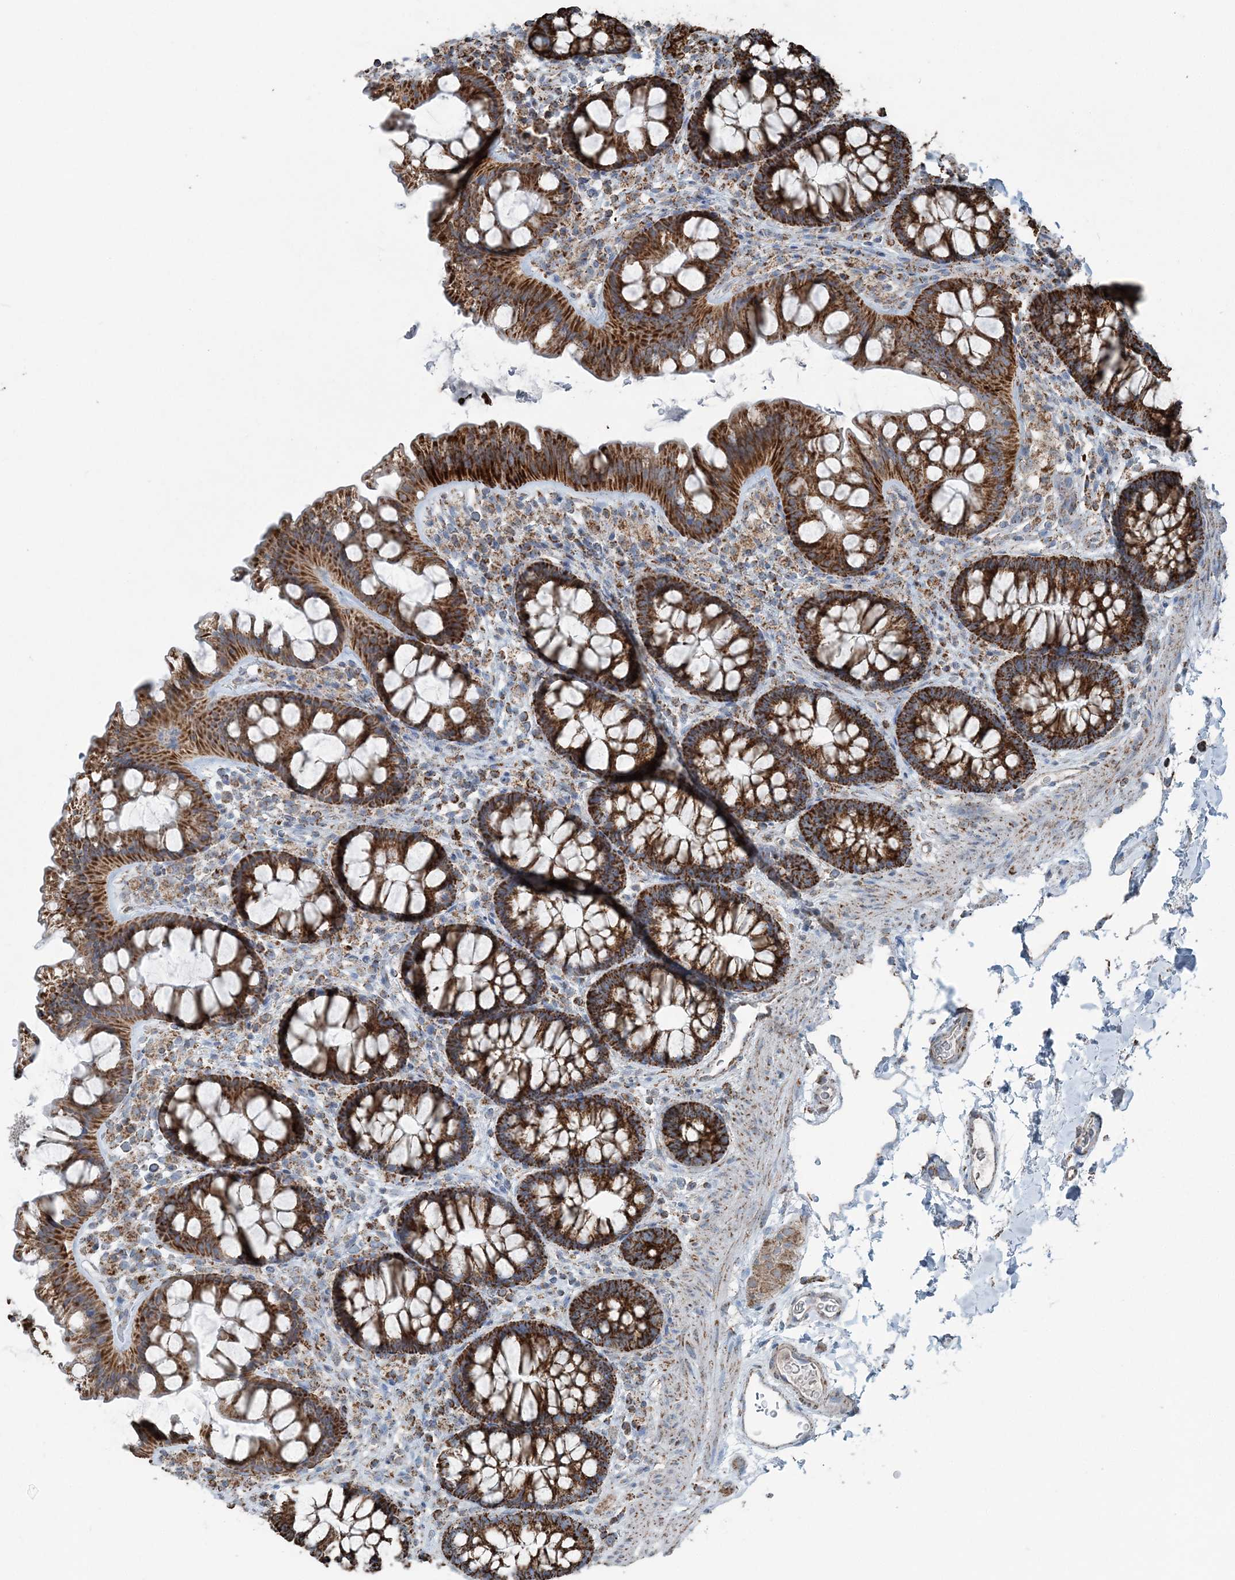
{"staining": {"intensity": "moderate", "quantity": ">75%", "location": "cytoplasmic/membranous"}, "tissue": "colon", "cell_type": "Endothelial cells", "image_type": "normal", "snomed": [{"axis": "morphology", "description": "Normal tissue, NOS"}, {"axis": "topography", "description": "Colon"}], "caption": "This is an image of immunohistochemistry (IHC) staining of normal colon, which shows moderate expression in the cytoplasmic/membranous of endothelial cells.", "gene": "SUCLG1", "patient": {"sex": "female", "age": 62}}